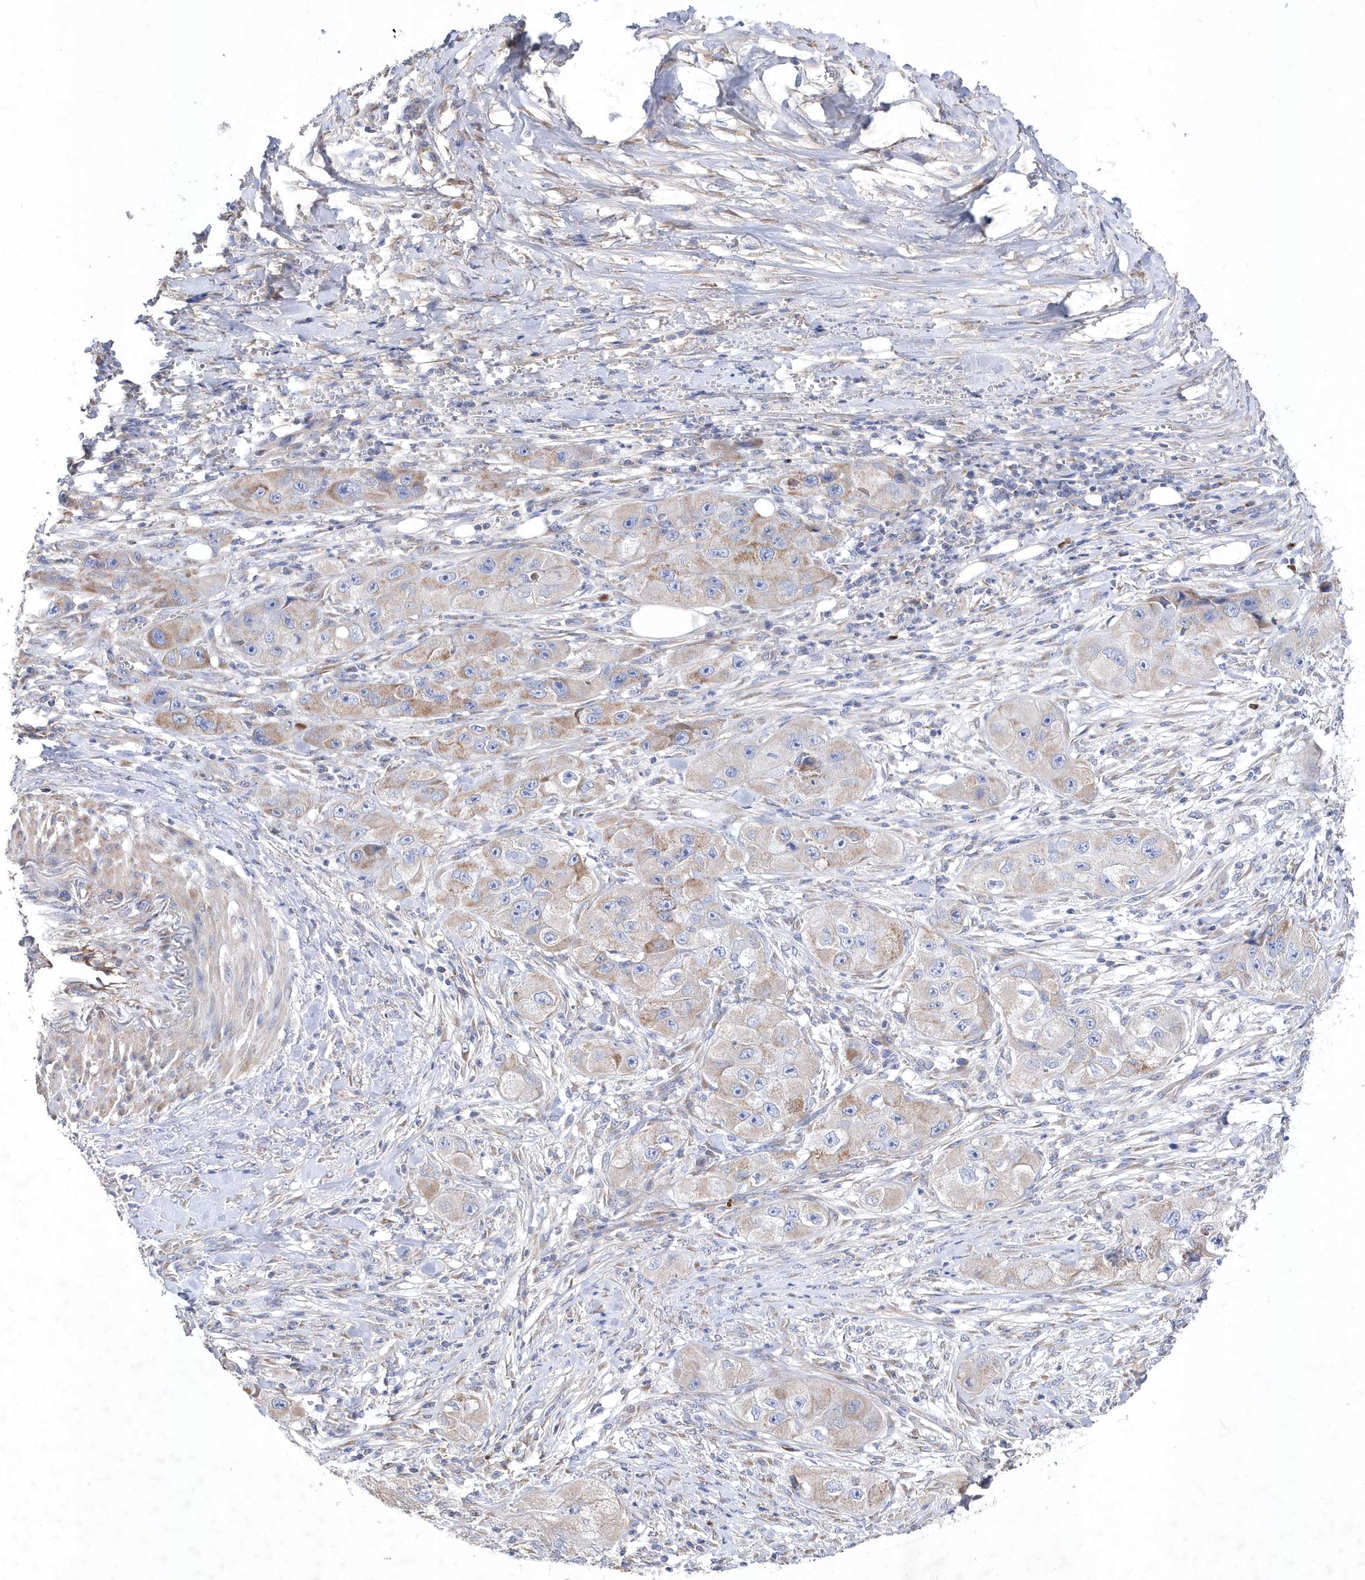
{"staining": {"intensity": "weak", "quantity": "25%-75%", "location": "cytoplasmic/membranous"}, "tissue": "skin cancer", "cell_type": "Tumor cells", "image_type": "cancer", "snomed": [{"axis": "morphology", "description": "Squamous cell carcinoma, NOS"}, {"axis": "topography", "description": "Skin"}, {"axis": "topography", "description": "Subcutis"}], "caption": "A micrograph of skin cancer stained for a protein displays weak cytoplasmic/membranous brown staining in tumor cells.", "gene": "METTL8", "patient": {"sex": "male", "age": 73}}